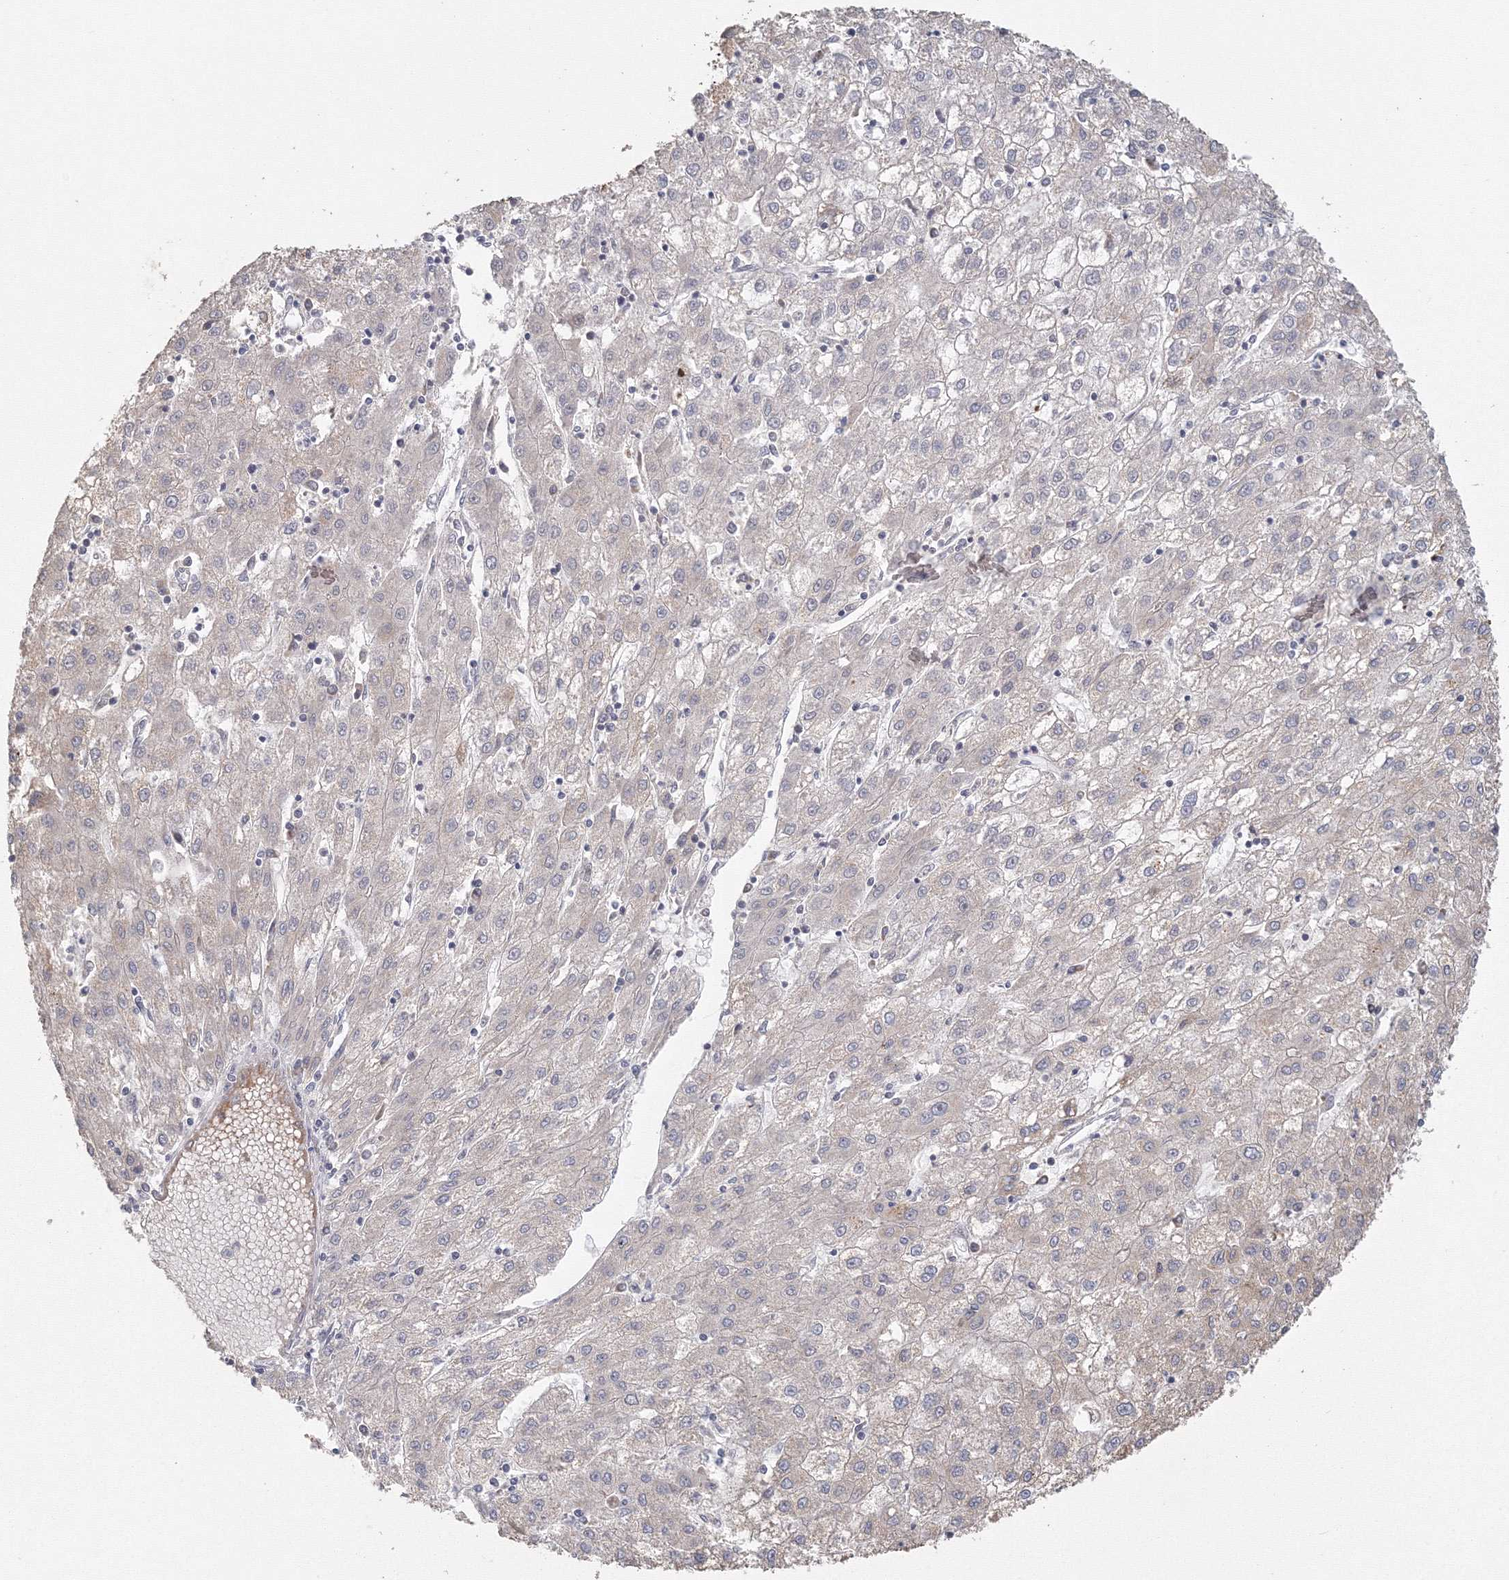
{"staining": {"intensity": "negative", "quantity": "none", "location": "none"}, "tissue": "liver cancer", "cell_type": "Tumor cells", "image_type": "cancer", "snomed": [{"axis": "morphology", "description": "Carcinoma, Hepatocellular, NOS"}, {"axis": "topography", "description": "Liver"}], "caption": "This is an immunohistochemistry image of human liver hepatocellular carcinoma. There is no positivity in tumor cells.", "gene": "TACC2", "patient": {"sex": "male", "age": 72}}